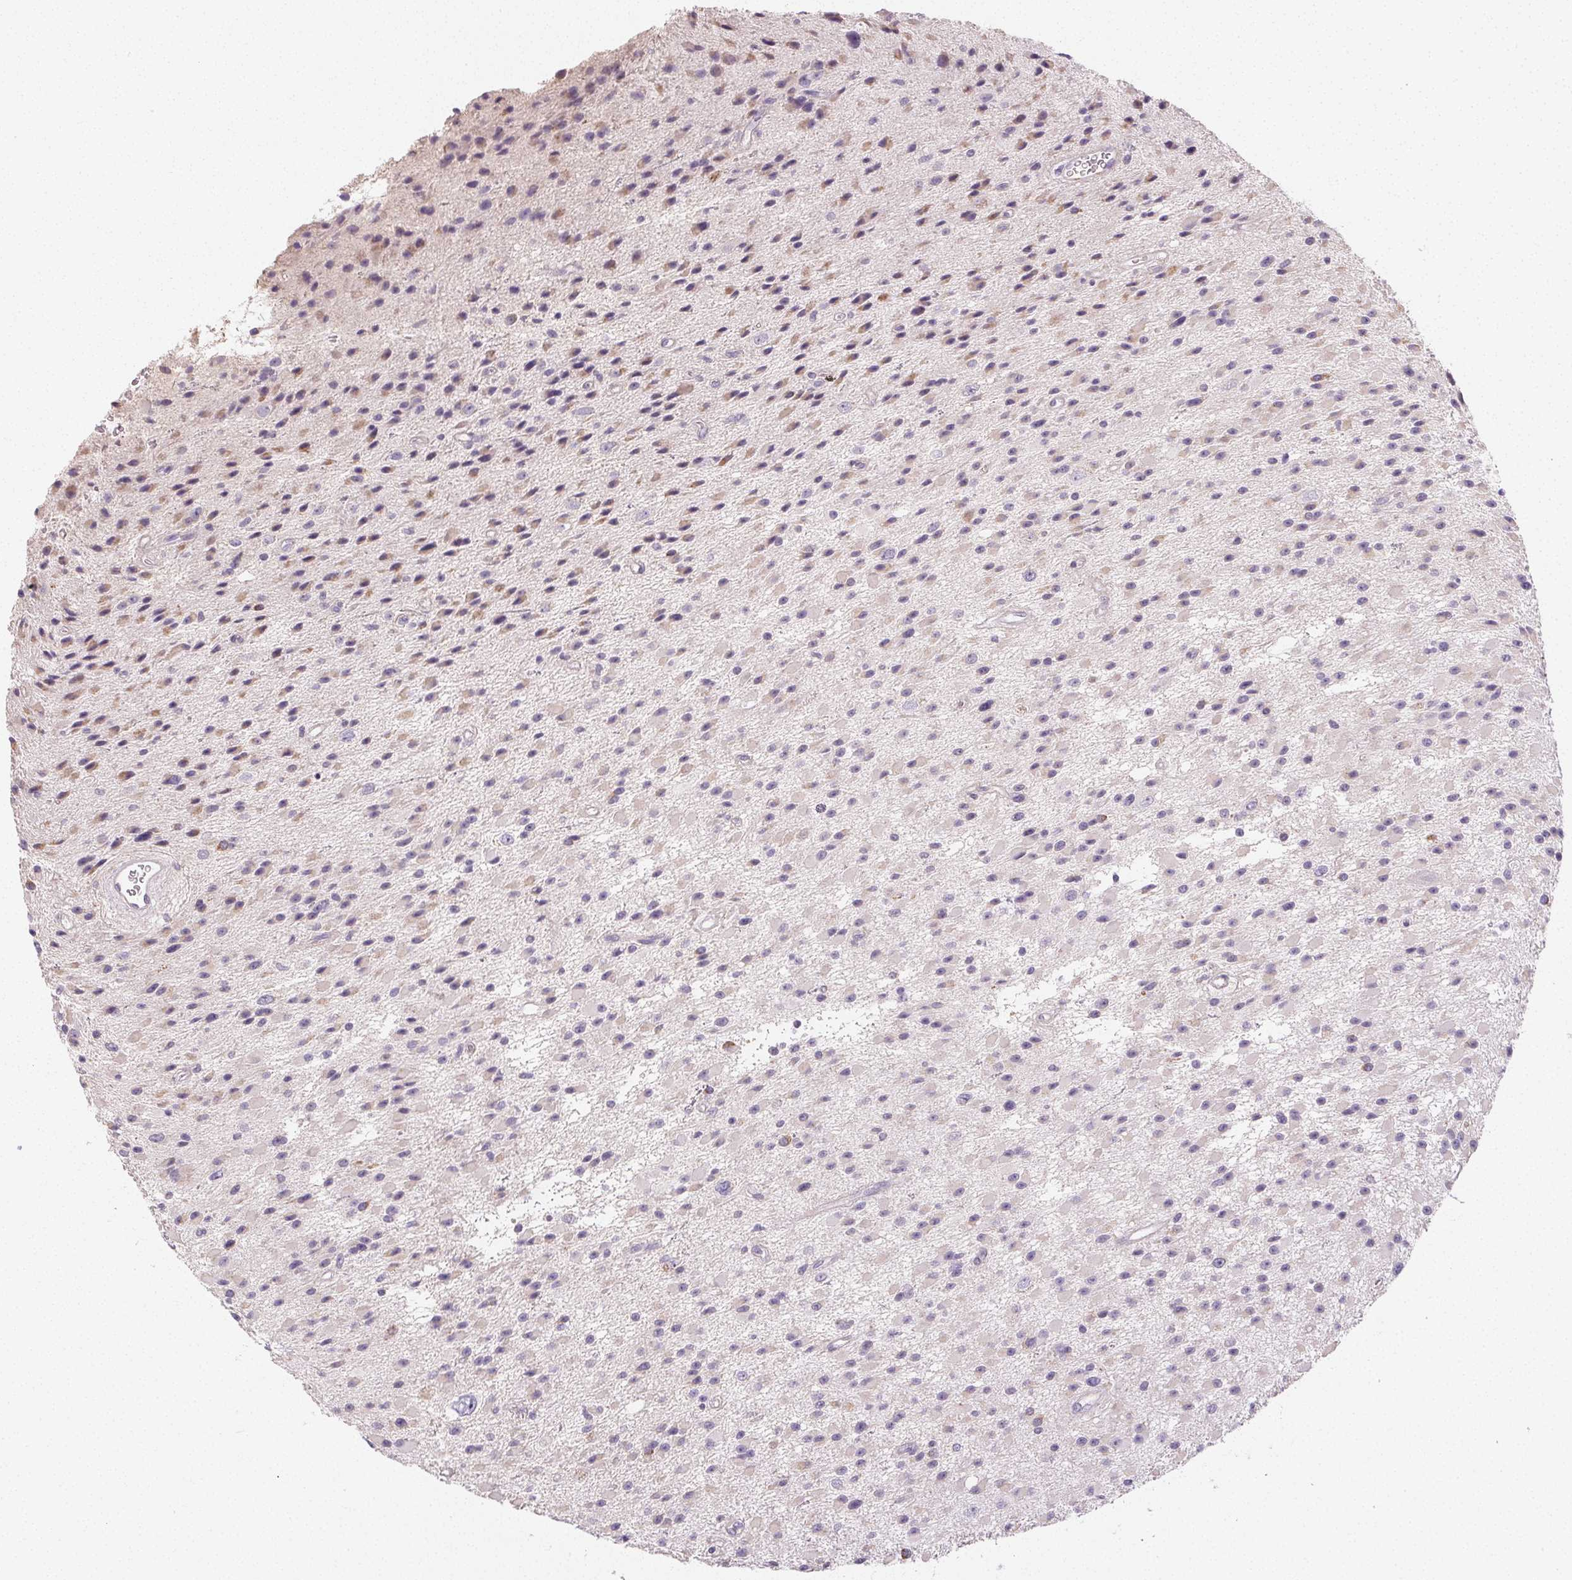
{"staining": {"intensity": "weak", "quantity": "<25%", "location": "cytoplasmic/membranous"}, "tissue": "glioma", "cell_type": "Tumor cells", "image_type": "cancer", "snomed": [{"axis": "morphology", "description": "Glioma, malignant, High grade"}, {"axis": "topography", "description": "Brain"}], "caption": "Glioma was stained to show a protein in brown. There is no significant expression in tumor cells.", "gene": "SMYD1", "patient": {"sex": "male", "age": 29}}